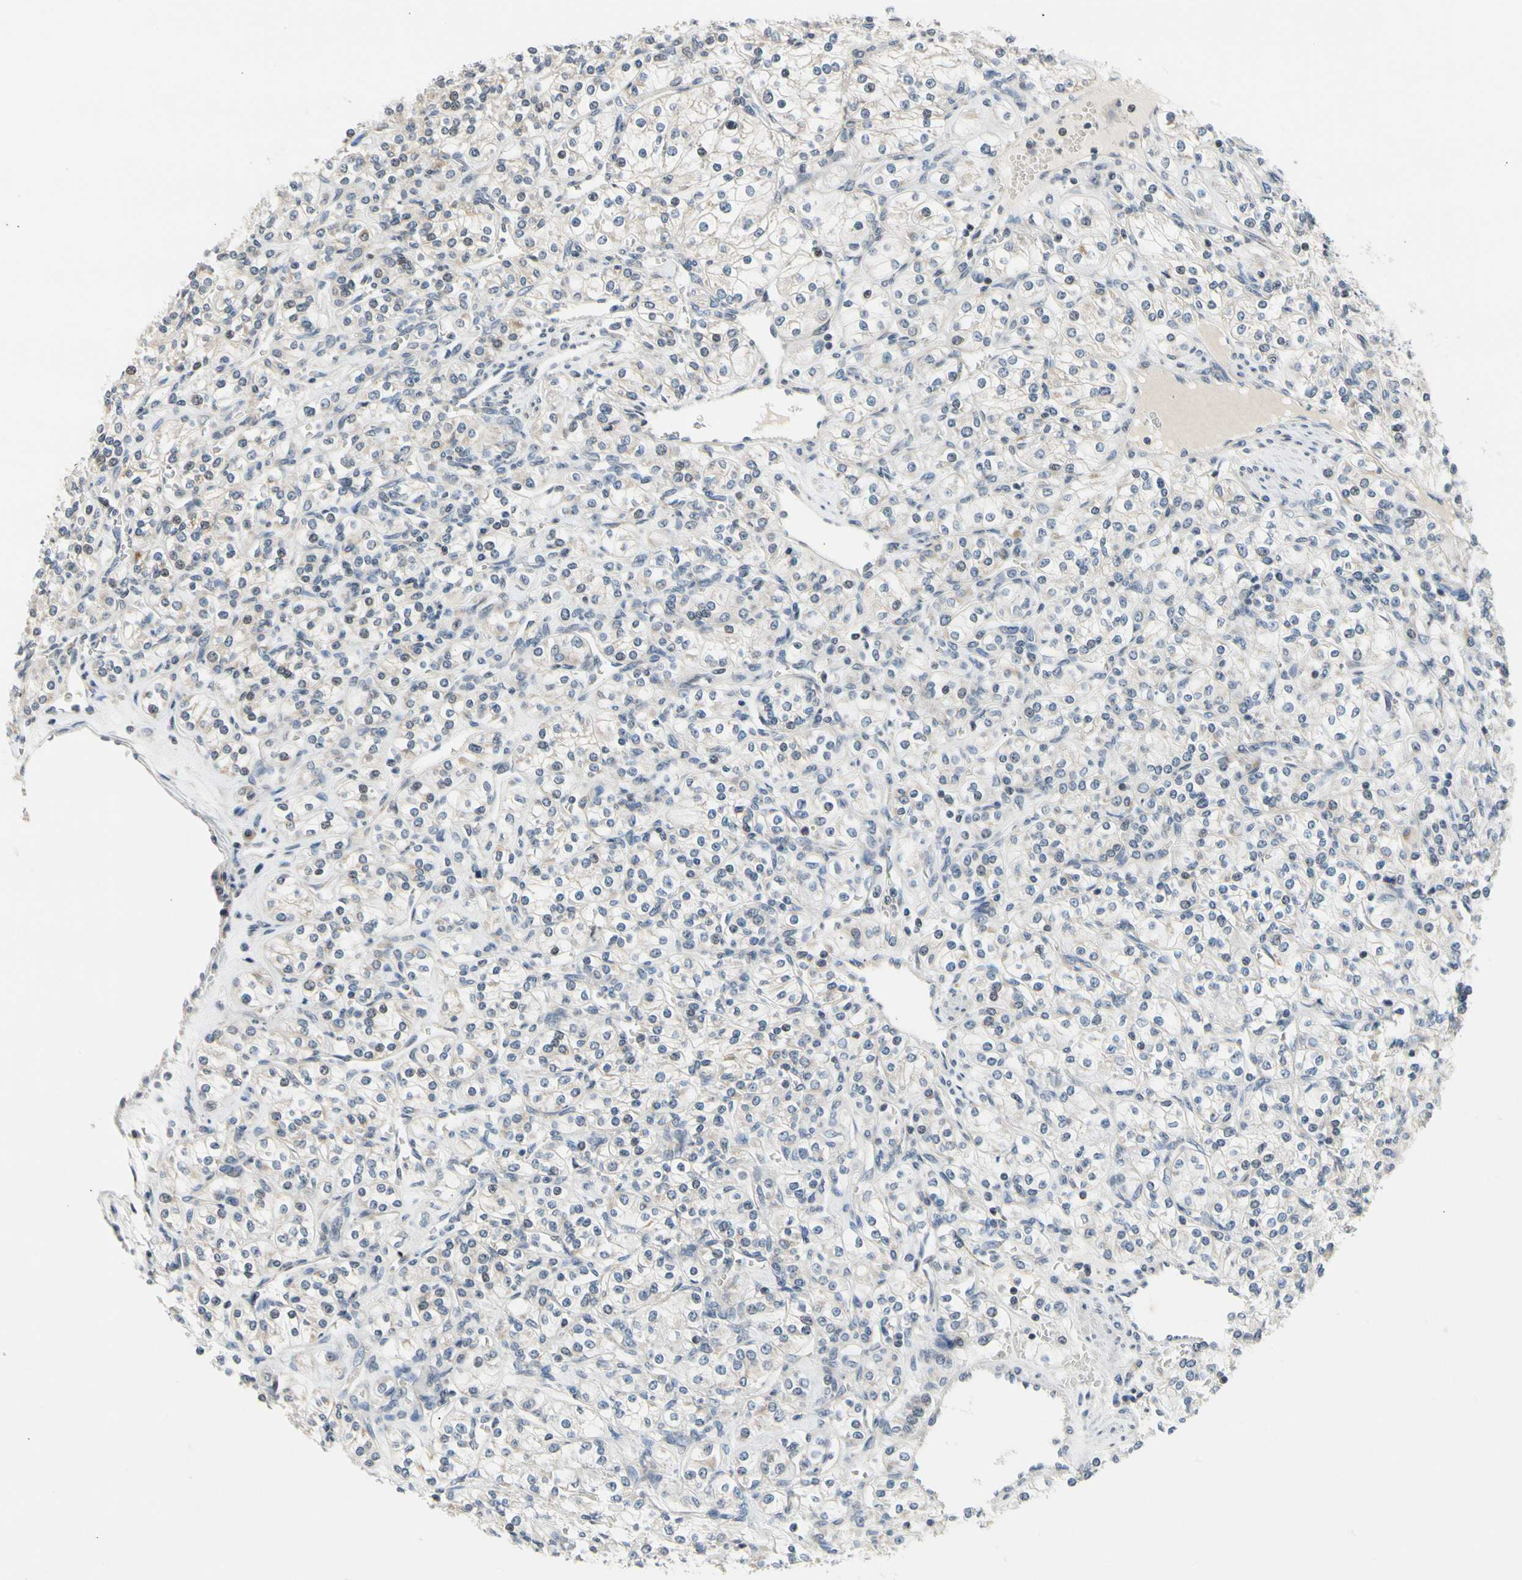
{"staining": {"intensity": "negative", "quantity": "none", "location": "none"}, "tissue": "renal cancer", "cell_type": "Tumor cells", "image_type": "cancer", "snomed": [{"axis": "morphology", "description": "Adenocarcinoma, NOS"}, {"axis": "topography", "description": "Kidney"}], "caption": "Tumor cells show no significant protein staining in renal cancer. (DAB immunohistochemistry with hematoxylin counter stain).", "gene": "SOX30", "patient": {"sex": "male", "age": 77}}